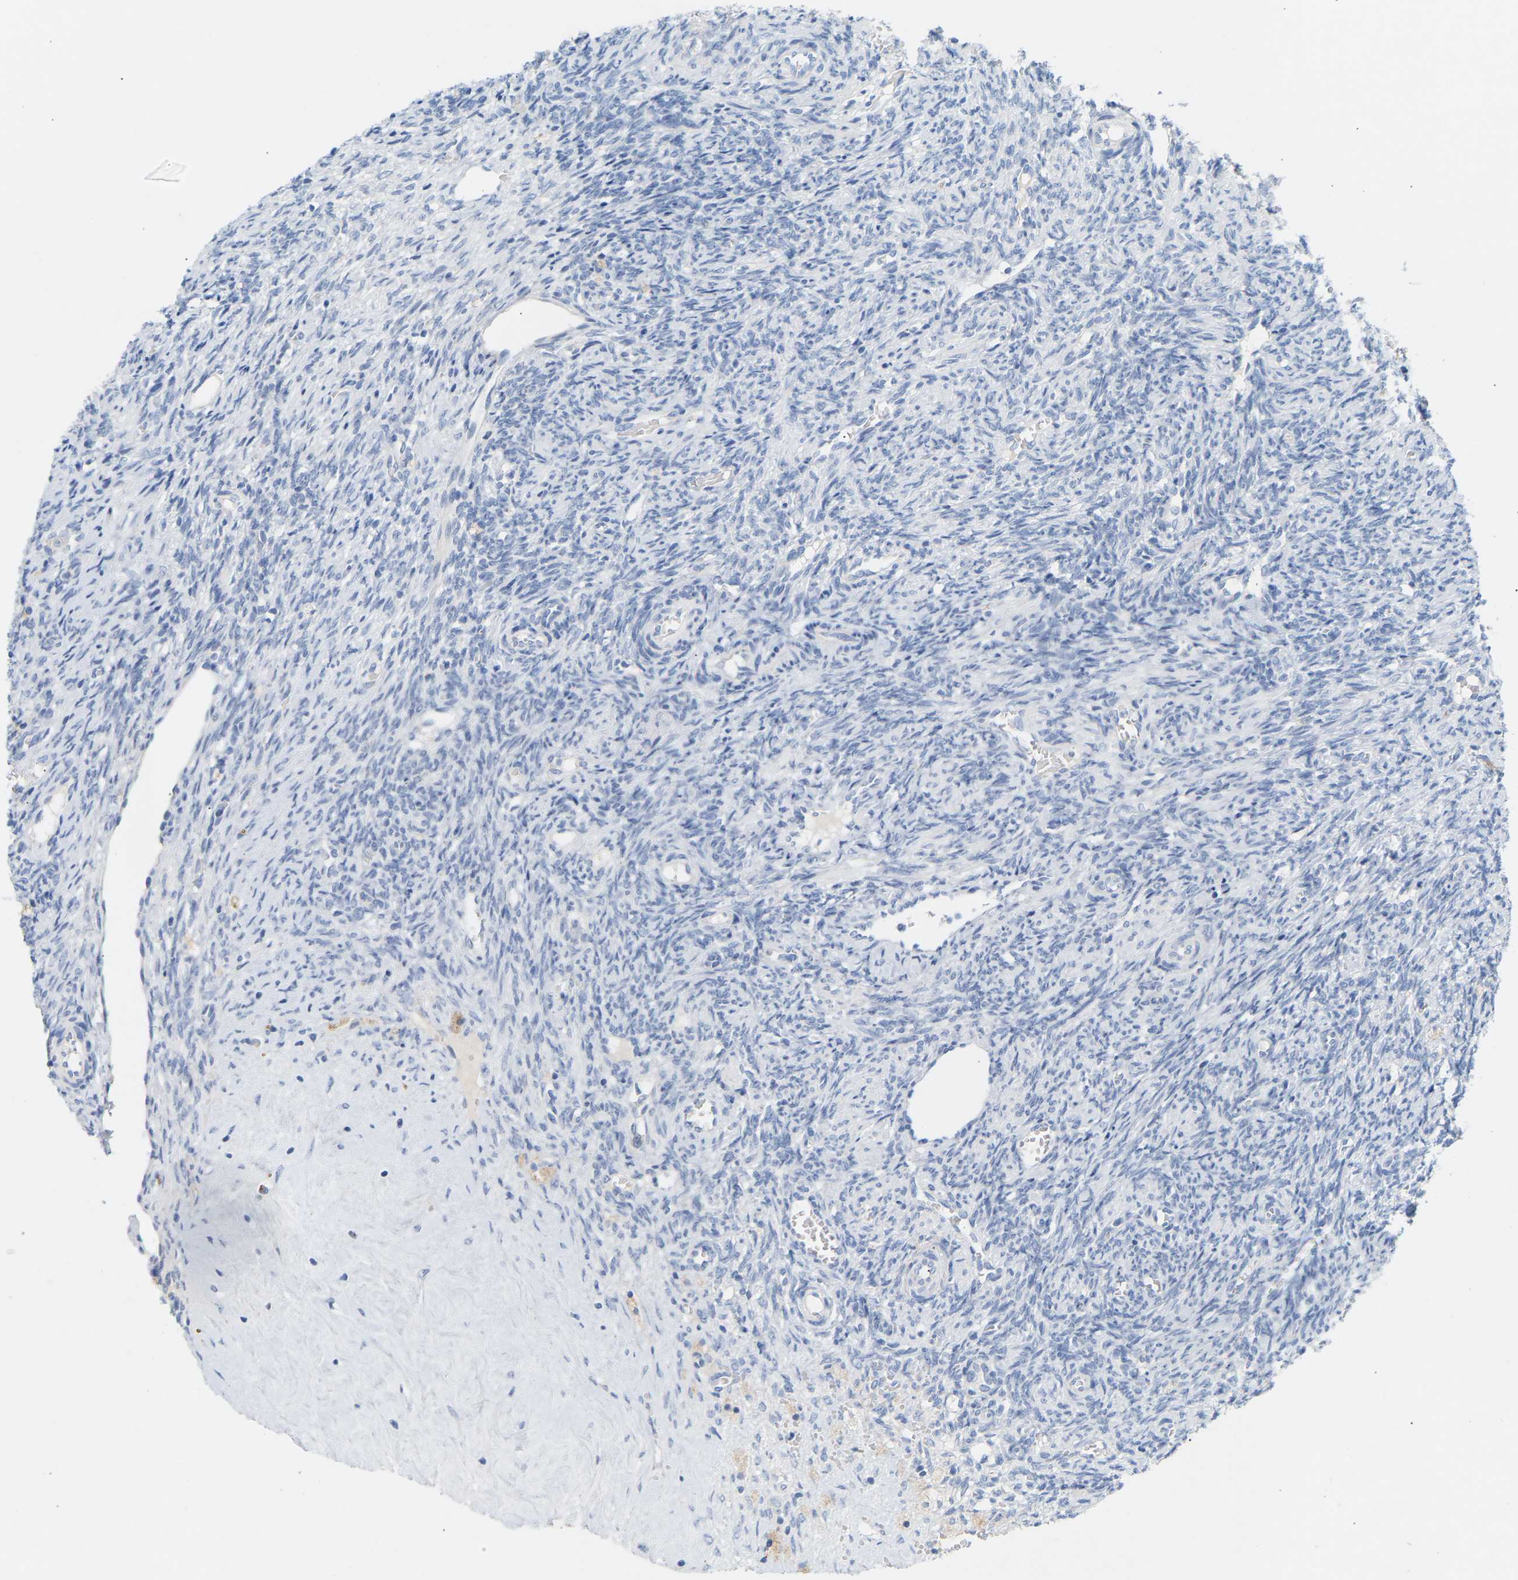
{"staining": {"intensity": "weak", "quantity": ">75%", "location": "cytoplasmic/membranous"}, "tissue": "ovary", "cell_type": "Follicle cells", "image_type": "normal", "snomed": [{"axis": "morphology", "description": "Normal tissue, NOS"}, {"axis": "topography", "description": "Ovary"}], "caption": "Brown immunohistochemical staining in unremarkable ovary demonstrates weak cytoplasmic/membranous expression in approximately >75% of follicle cells.", "gene": "PEX1", "patient": {"sex": "female", "age": 41}}